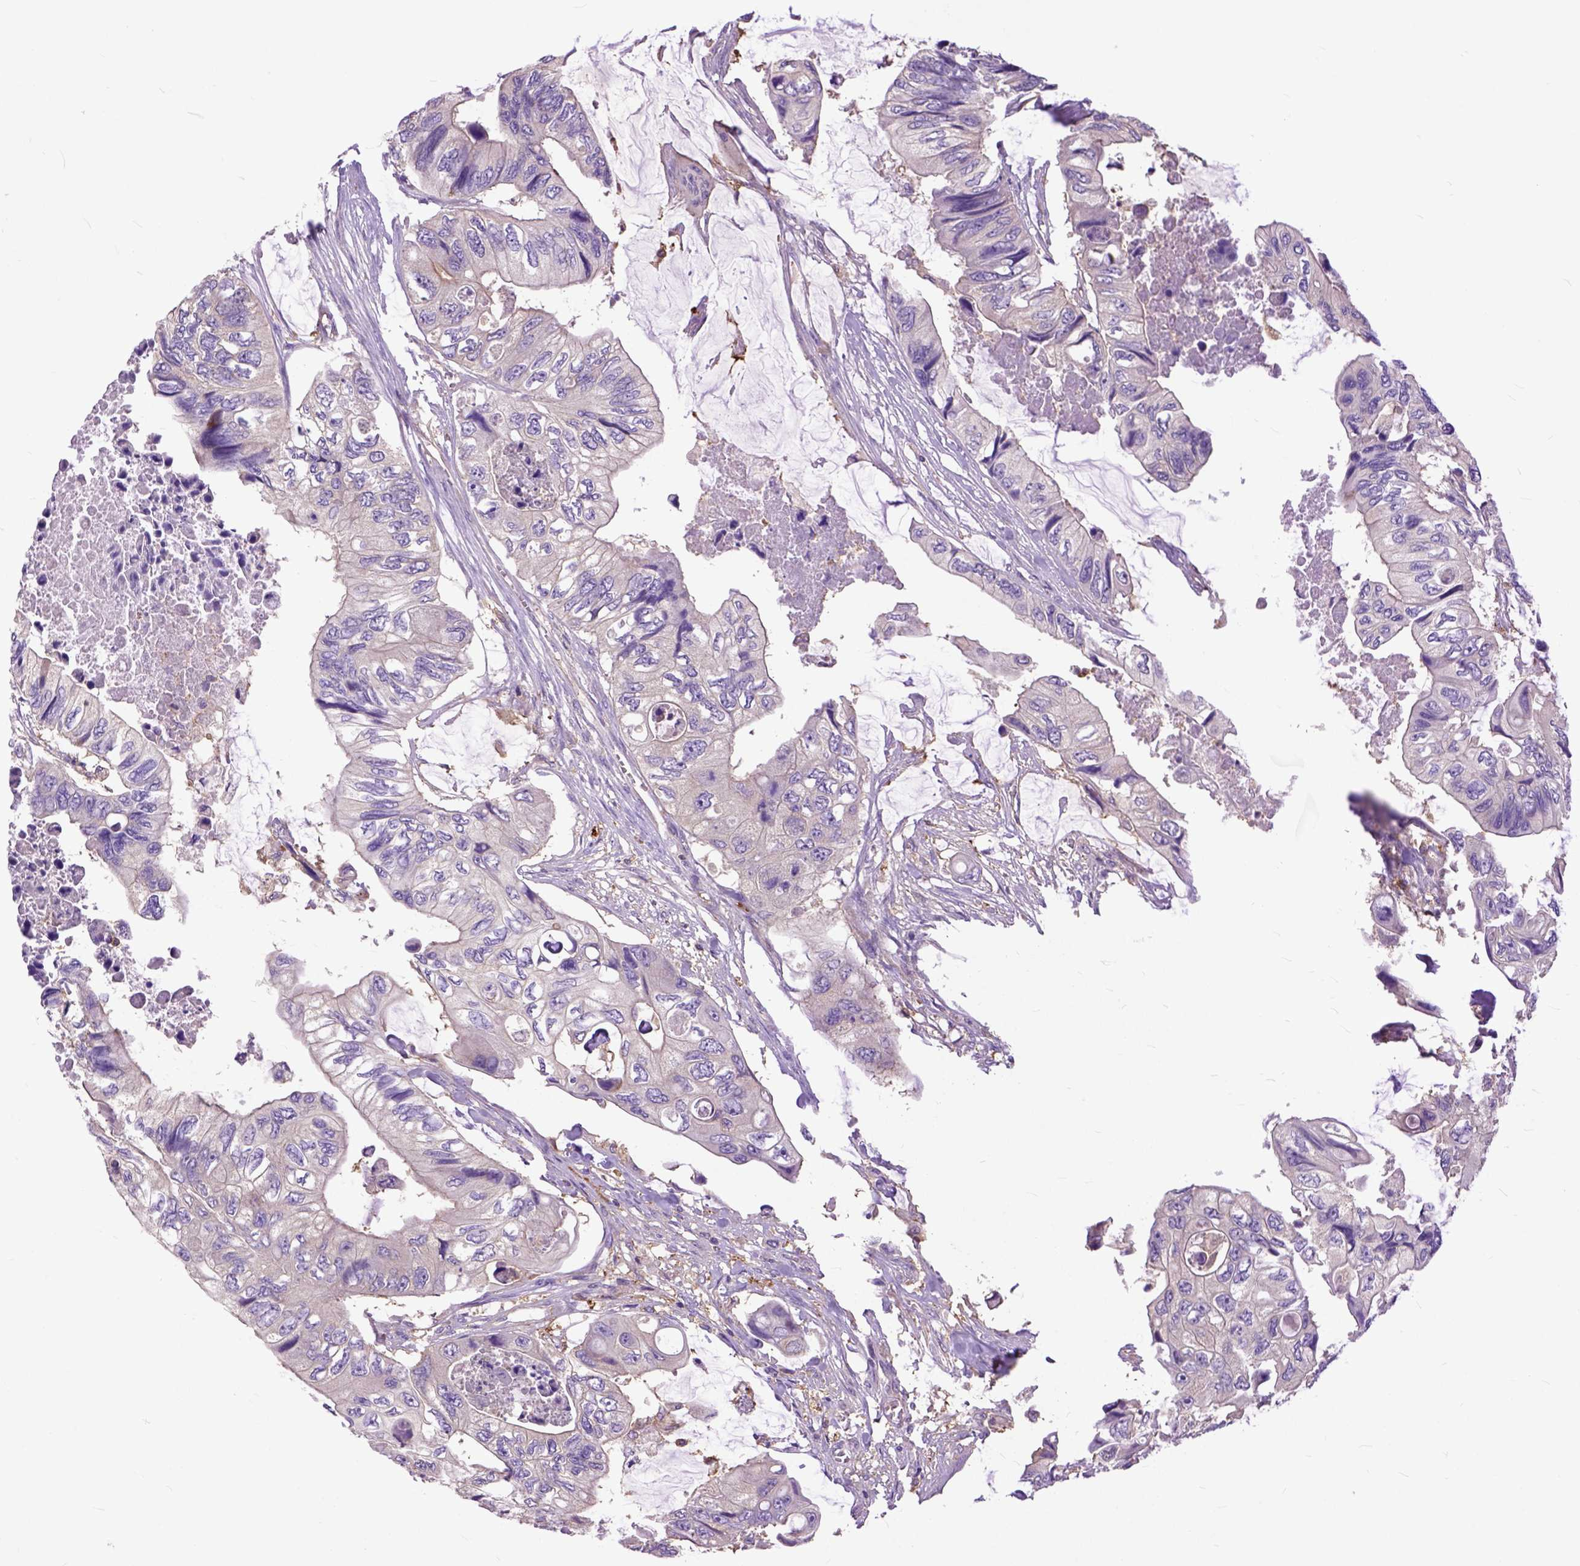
{"staining": {"intensity": "negative", "quantity": "none", "location": "none"}, "tissue": "colorectal cancer", "cell_type": "Tumor cells", "image_type": "cancer", "snomed": [{"axis": "morphology", "description": "Adenocarcinoma, NOS"}, {"axis": "topography", "description": "Rectum"}], "caption": "Immunohistochemistry of colorectal adenocarcinoma exhibits no staining in tumor cells.", "gene": "NAMPT", "patient": {"sex": "male", "age": 63}}